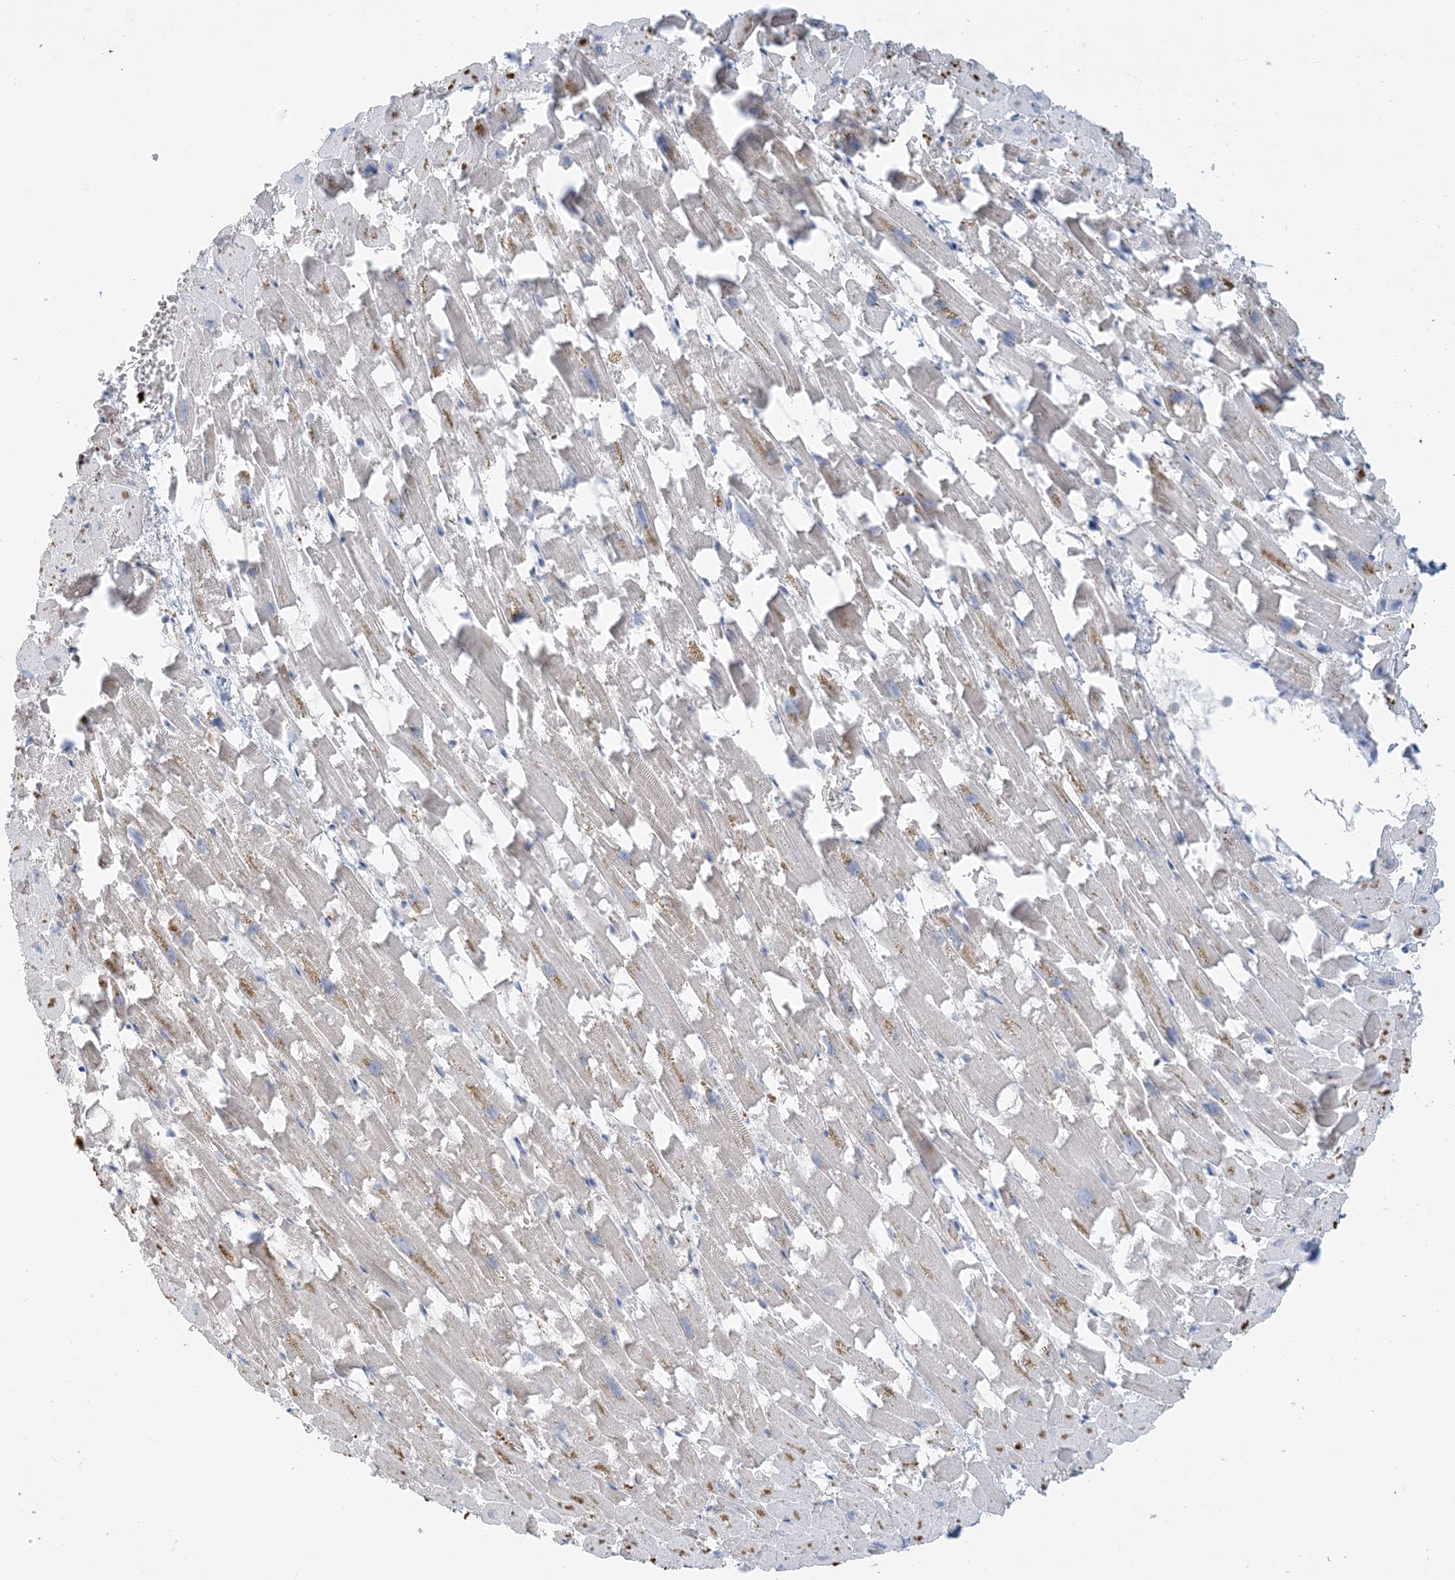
{"staining": {"intensity": "moderate", "quantity": "<25%", "location": "cytoplasmic/membranous"}, "tissue": "heart muscle", "cell_type": "Cardiomyocytes", "image_type": "normal", "snomed": [{"axis": "morphology", "description": "Normal tissue, NOS"}, {"axis": "topography", "description": "Heart"}], "caption": "Immunohistochemical staining of normal heart muscle displays <25% levels of moderate cytoplasmic/membranous protein expression in about <25% of cardiomyocytes. The protein is stained brown, and the nuclei are stained in blue (DAB (3,3'-diaminobenzidine) IHC with brightfield microscopy, high magnification).", "gene": "SFMBT2", "patient": {"sex": "female", "age": 64}}